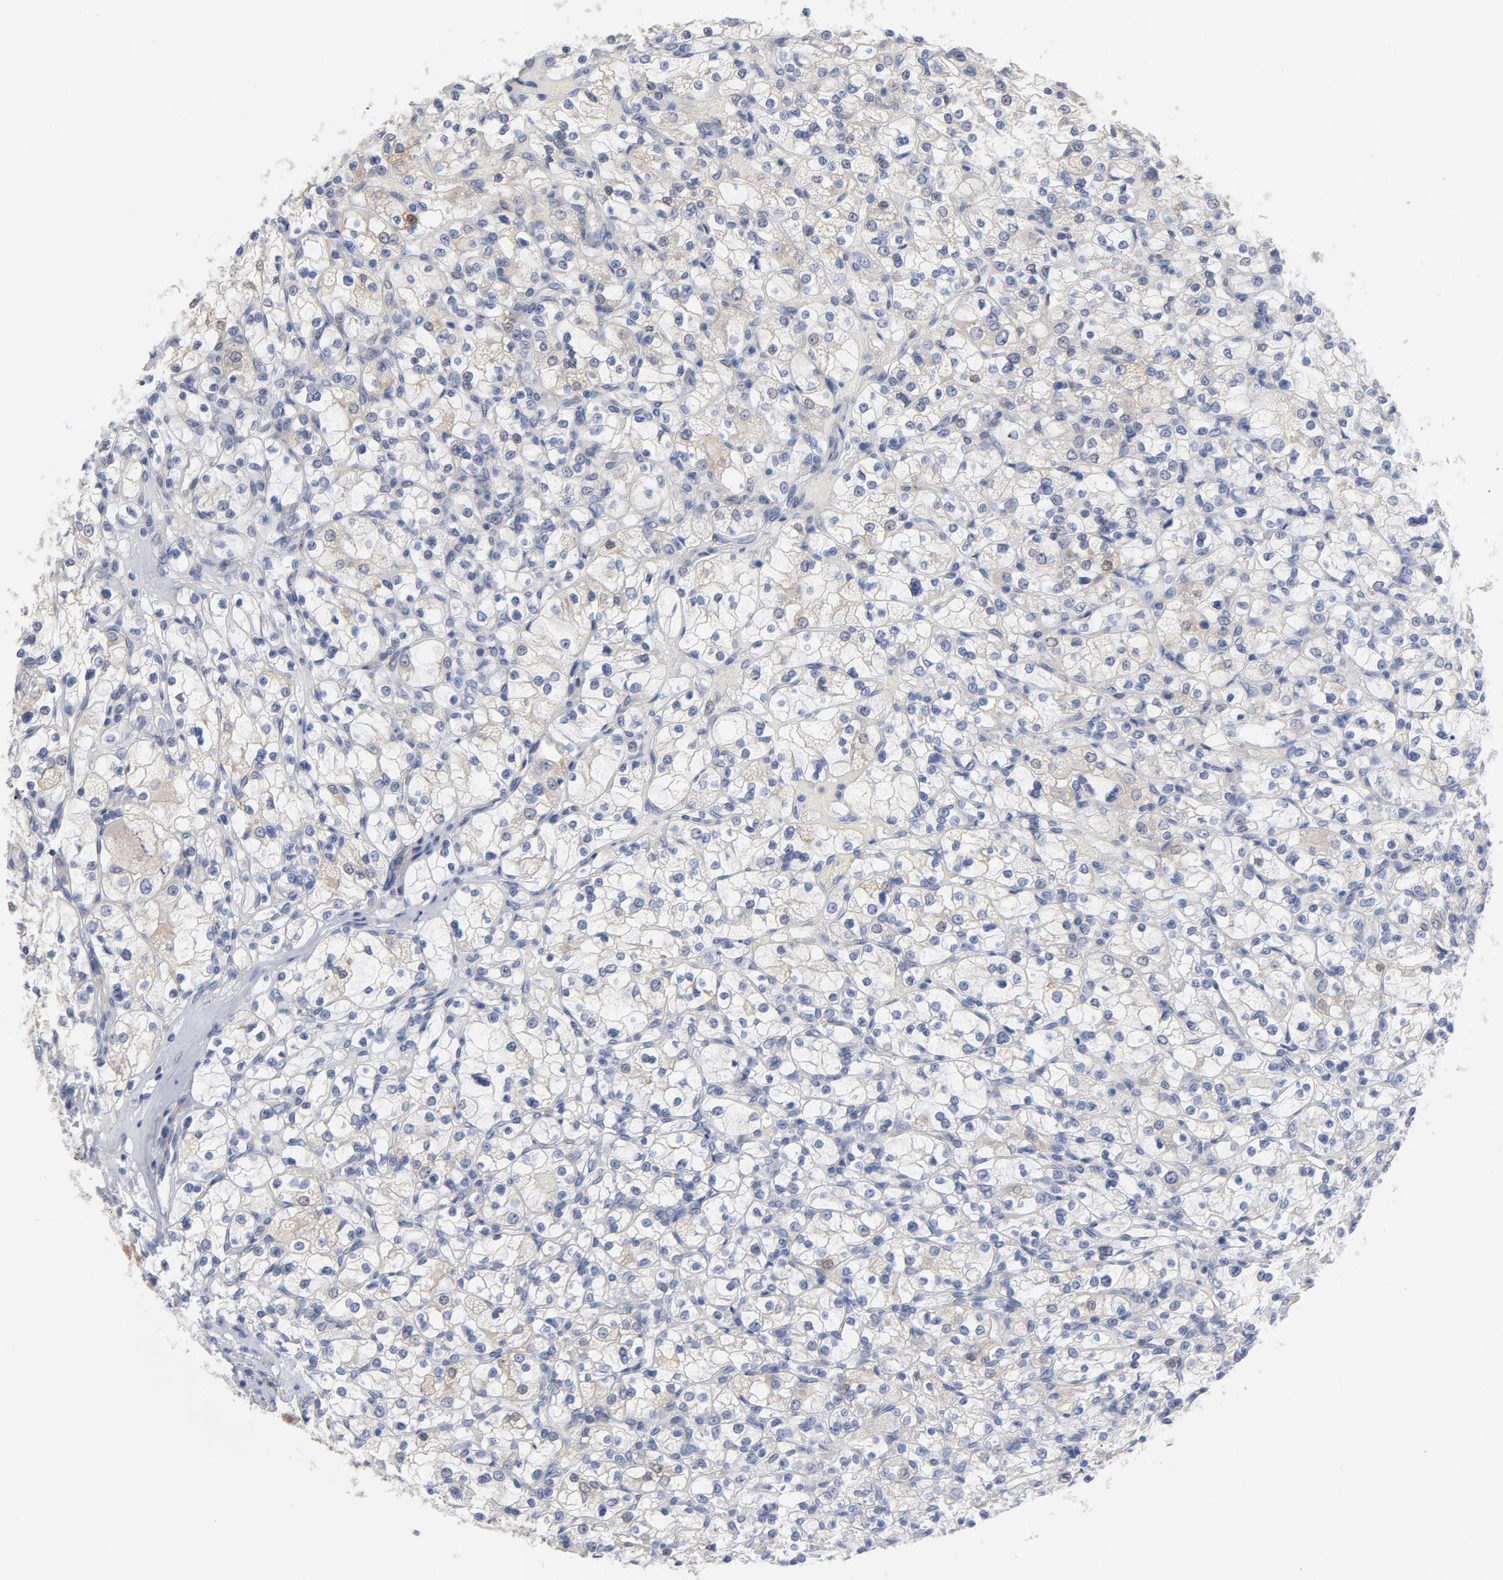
{"staining": {"intensity": "moderate", "quantity": "25%-75%", "location": "cytoplasmic/membranous"}, "tissue": "renal cancer", "cell_type": "Tumor cells", "image_type": "cancer", "snomed": [{"axis": "morphology", "description": "Adenocarcinoma, NOS"}, {"axis": "topography", "description": "Kidney"}], "caption": "Immunohistochemical staining of adenocarcinoma (renal) displays moderate cytoplasmic/membranous protein staining in about 25%-75% of tumor cells.", "gene": "CPE", "patient": {"sex": "female", "age": 83}}